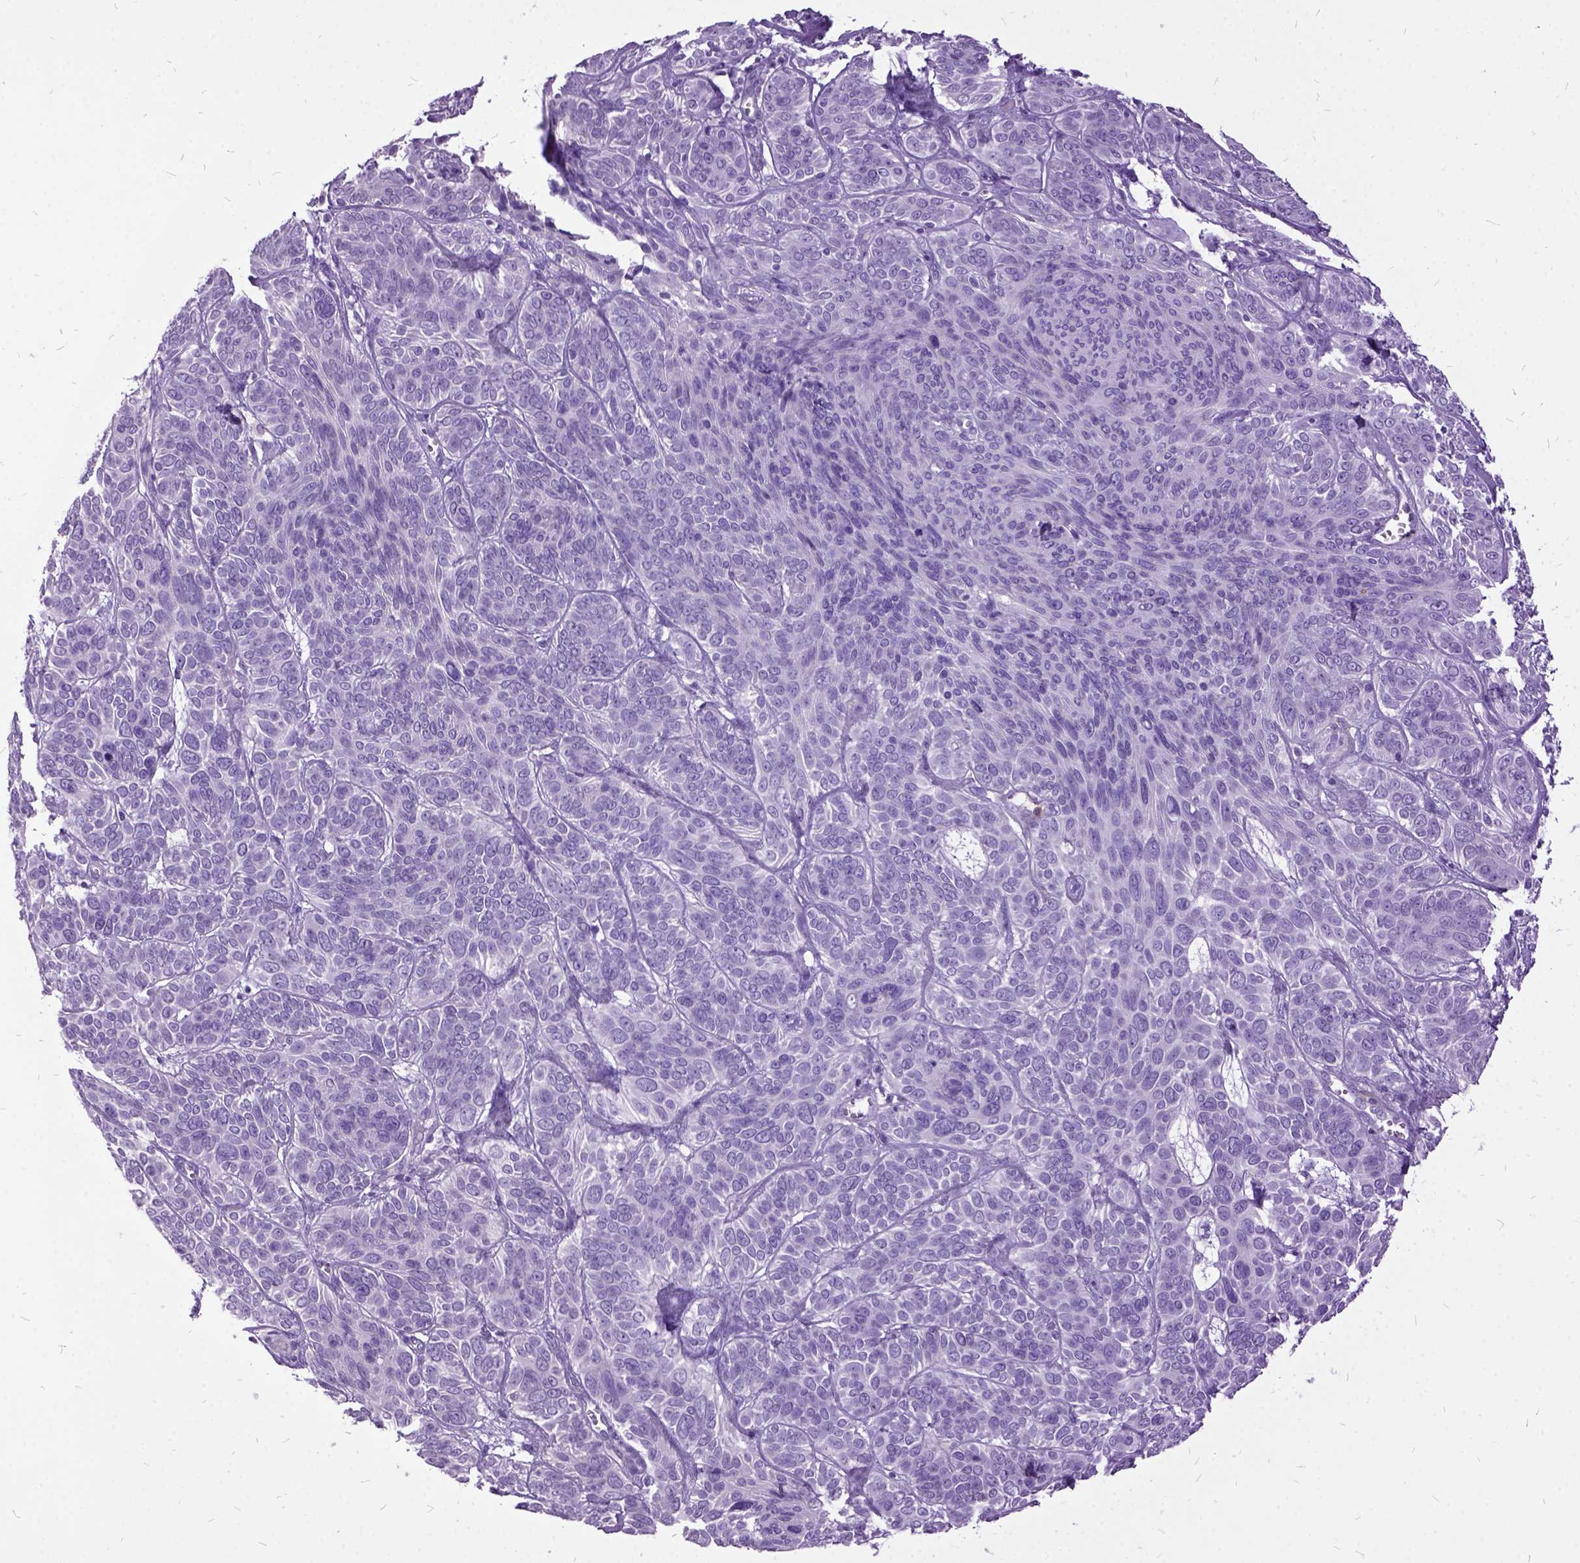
{"staining": {"intensity": "negative", "quantity": "none", "location": "none"}, "tissue": "skin cancer", "cell_type": "Tumor cells", "image_type": "cancer", "snomed": [{"axis": "morphology", "description": "Basal cell carcinoma"}, {"axis": "topography", "description": "Skin"}, {"axis": "topography", "description": "Skin of face"}], "caption": "High power microscopy micrograph of an IHC histopathology image of skin cancer, revealing no significant positivity in tumor cells.", "gene": "MME", "patient": {"sex": "male", "age": 73}}